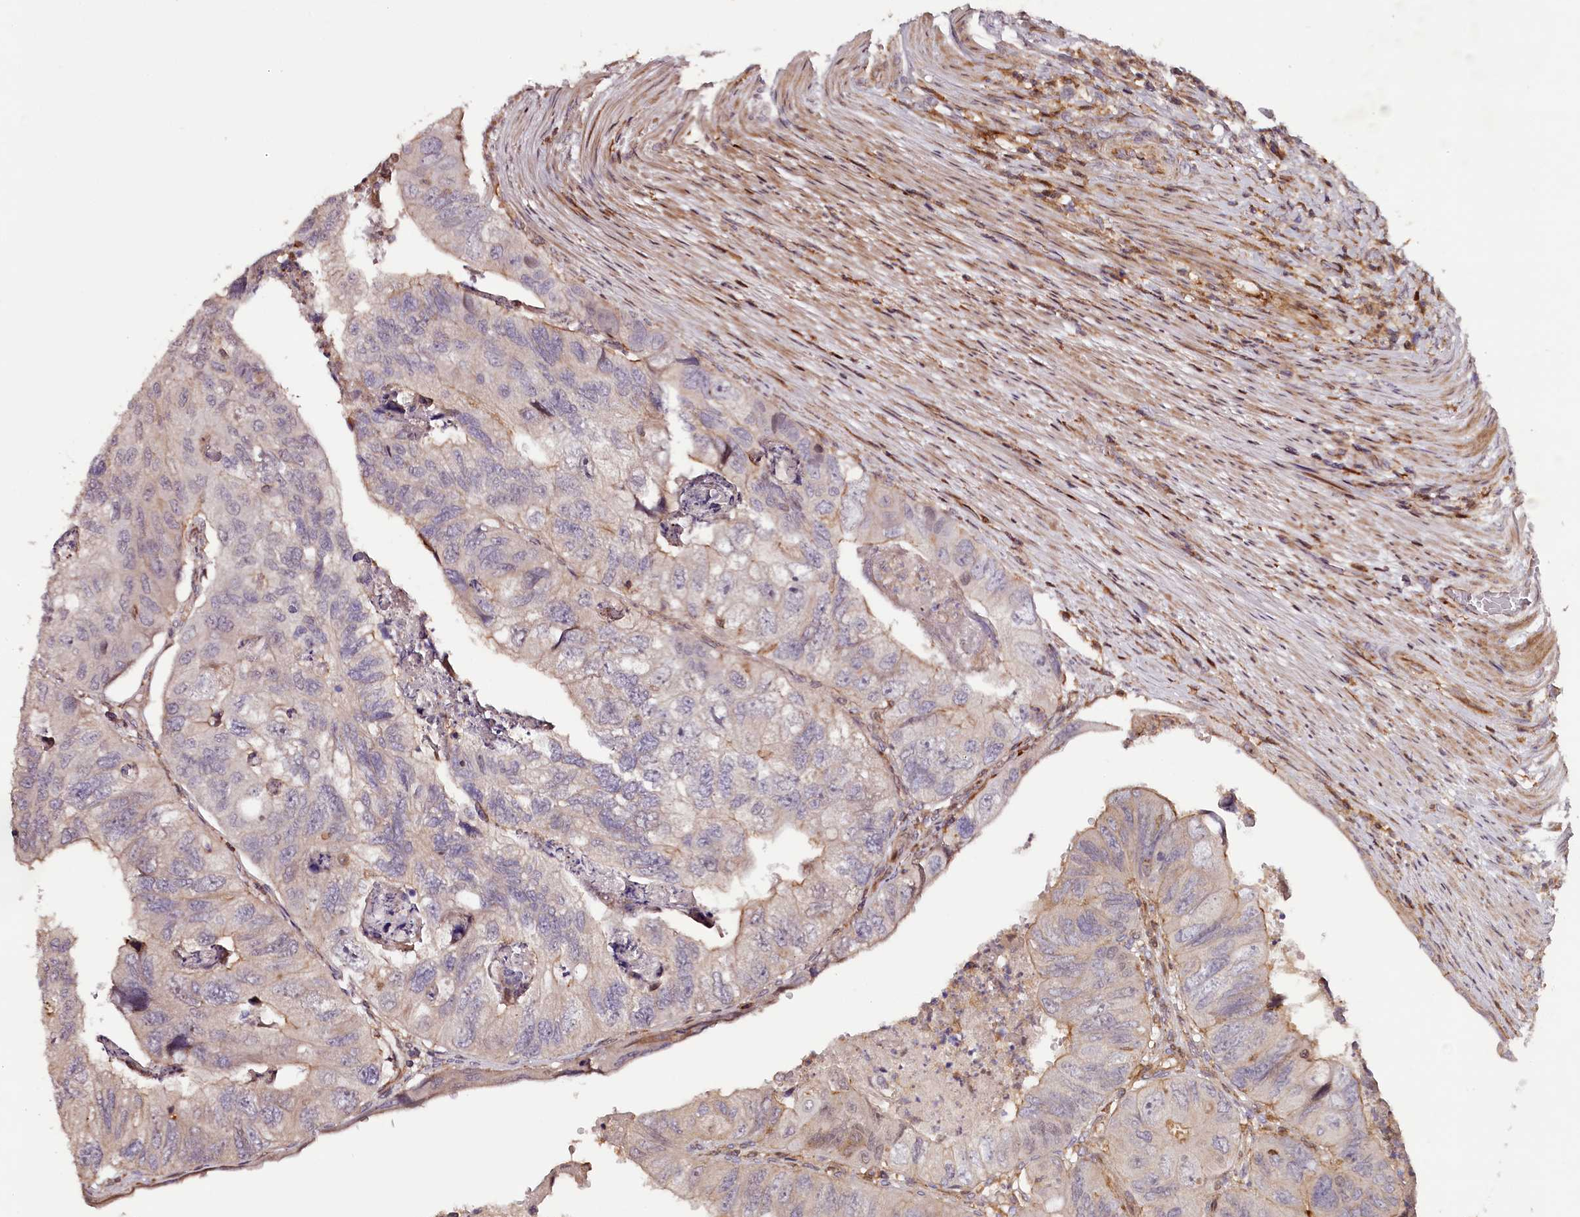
{"staining": {"intensity": "moderate", "quantity": "<25%", "location": "cytoplasmic/membranous"}, "tissue": "colorectal cancer", "cell_type": "Tumor cells", "image_type": "cancer", "snomed": [{"axis": "morphology", "description": "Adenocarcinoma, NOS"}, {"axis": "topography", "description": "Rectum"}], "caption": "Human colorectal cancer stained for a protein (brown) displays moderate cytoplasmic/membranous positive staining in approximately <25% of tumor cells.", "gene": "KIF14", "patient": {"sex": "male", "age": 63}}